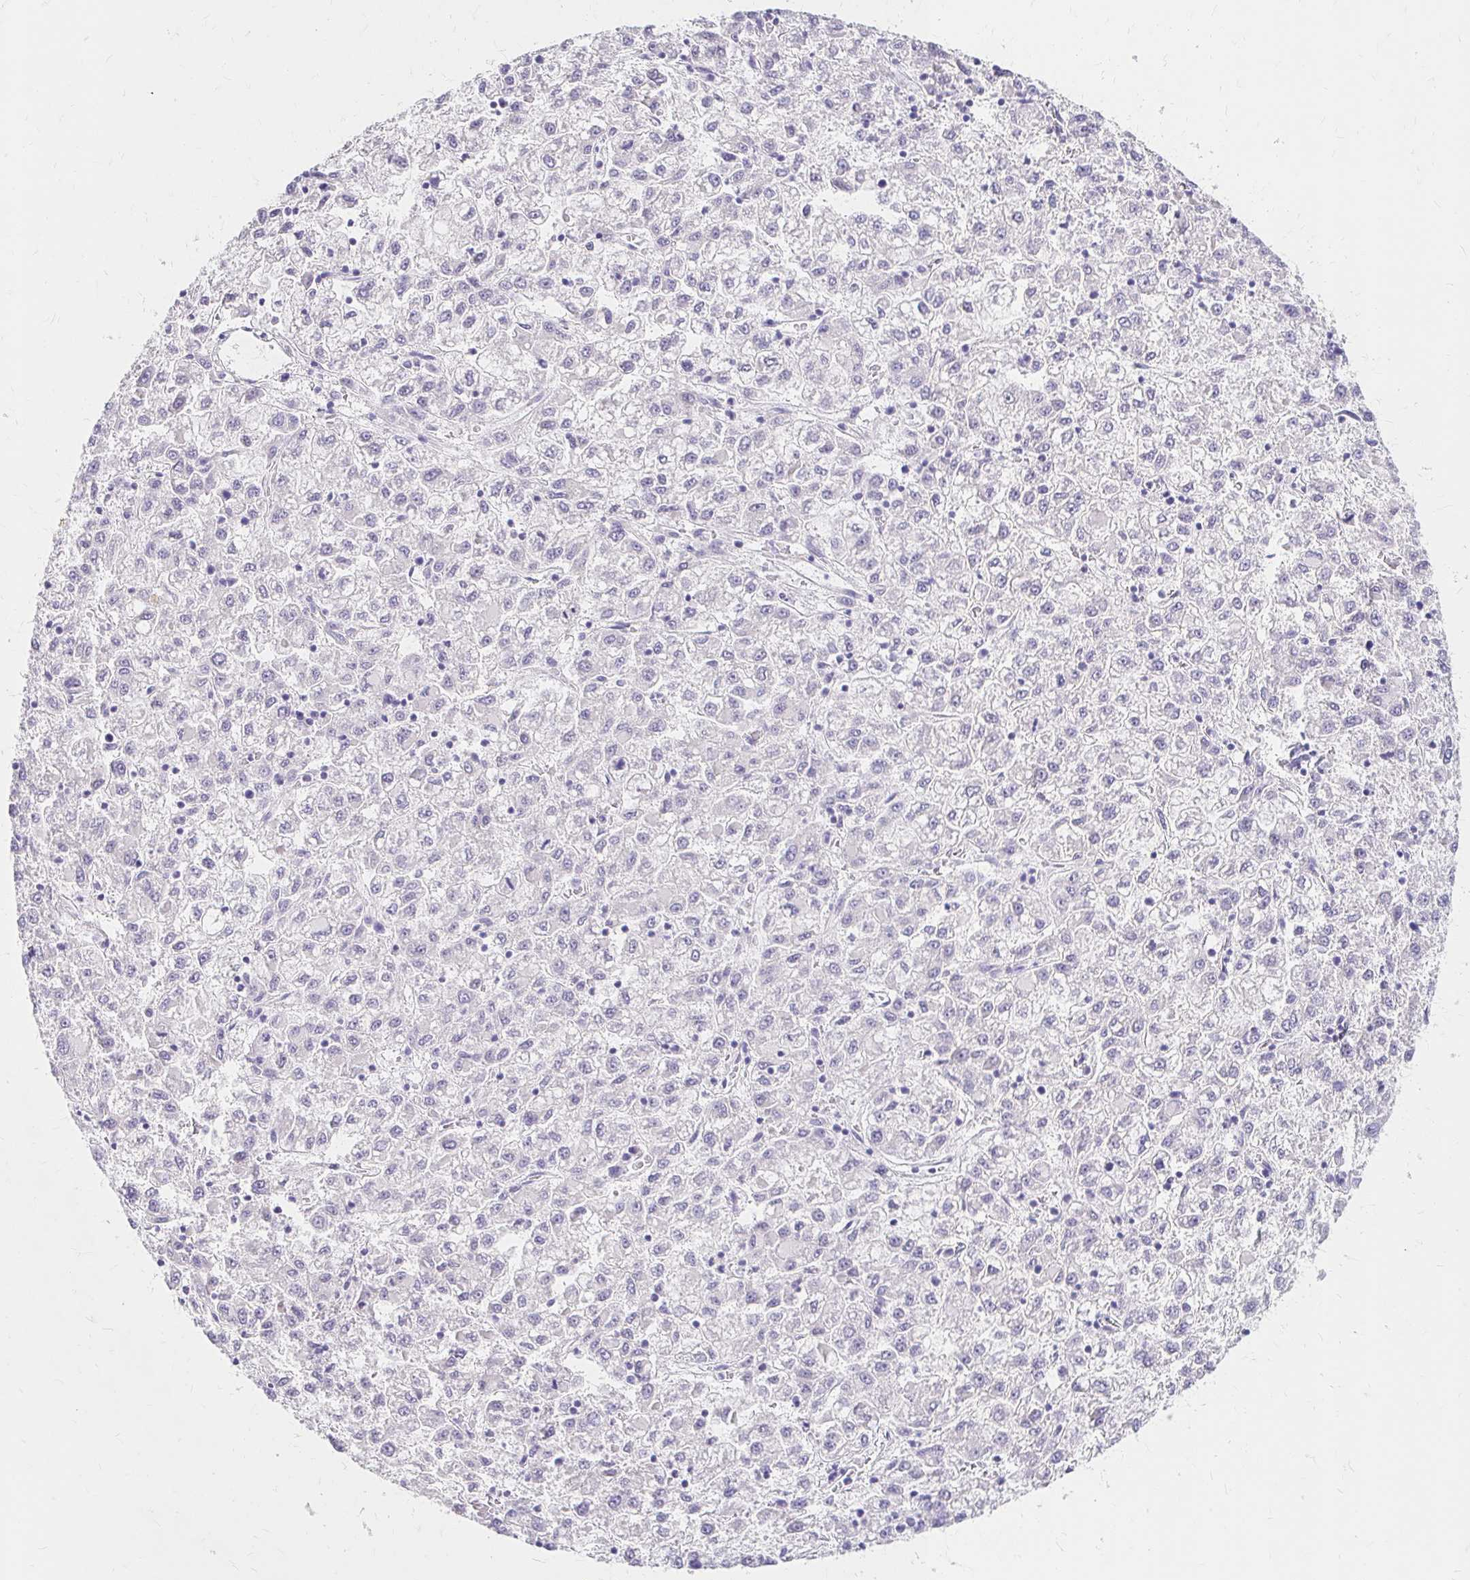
{"staining": {"intensity": "negative", "quantity": "none", "location": "none"}, "tissue": "liver cancer", "cell_type": "Tumor cells", "image_type": "cancer", "snomed": [{"axis": "morphology", "description": "Carcinoma, Hepatocellular, NOS"}, {"axis": "topography", "description": "Liver"}], "caption": "High power microscopy photomicrograph of an immunohistochemistry image of hepatocellular carcinoma (liver), revealing no significant positivity in tumor cells. Nuclei are stained in blue.", "gene": "AZGP1", "patient": {"sex": "male", "age": 40}}